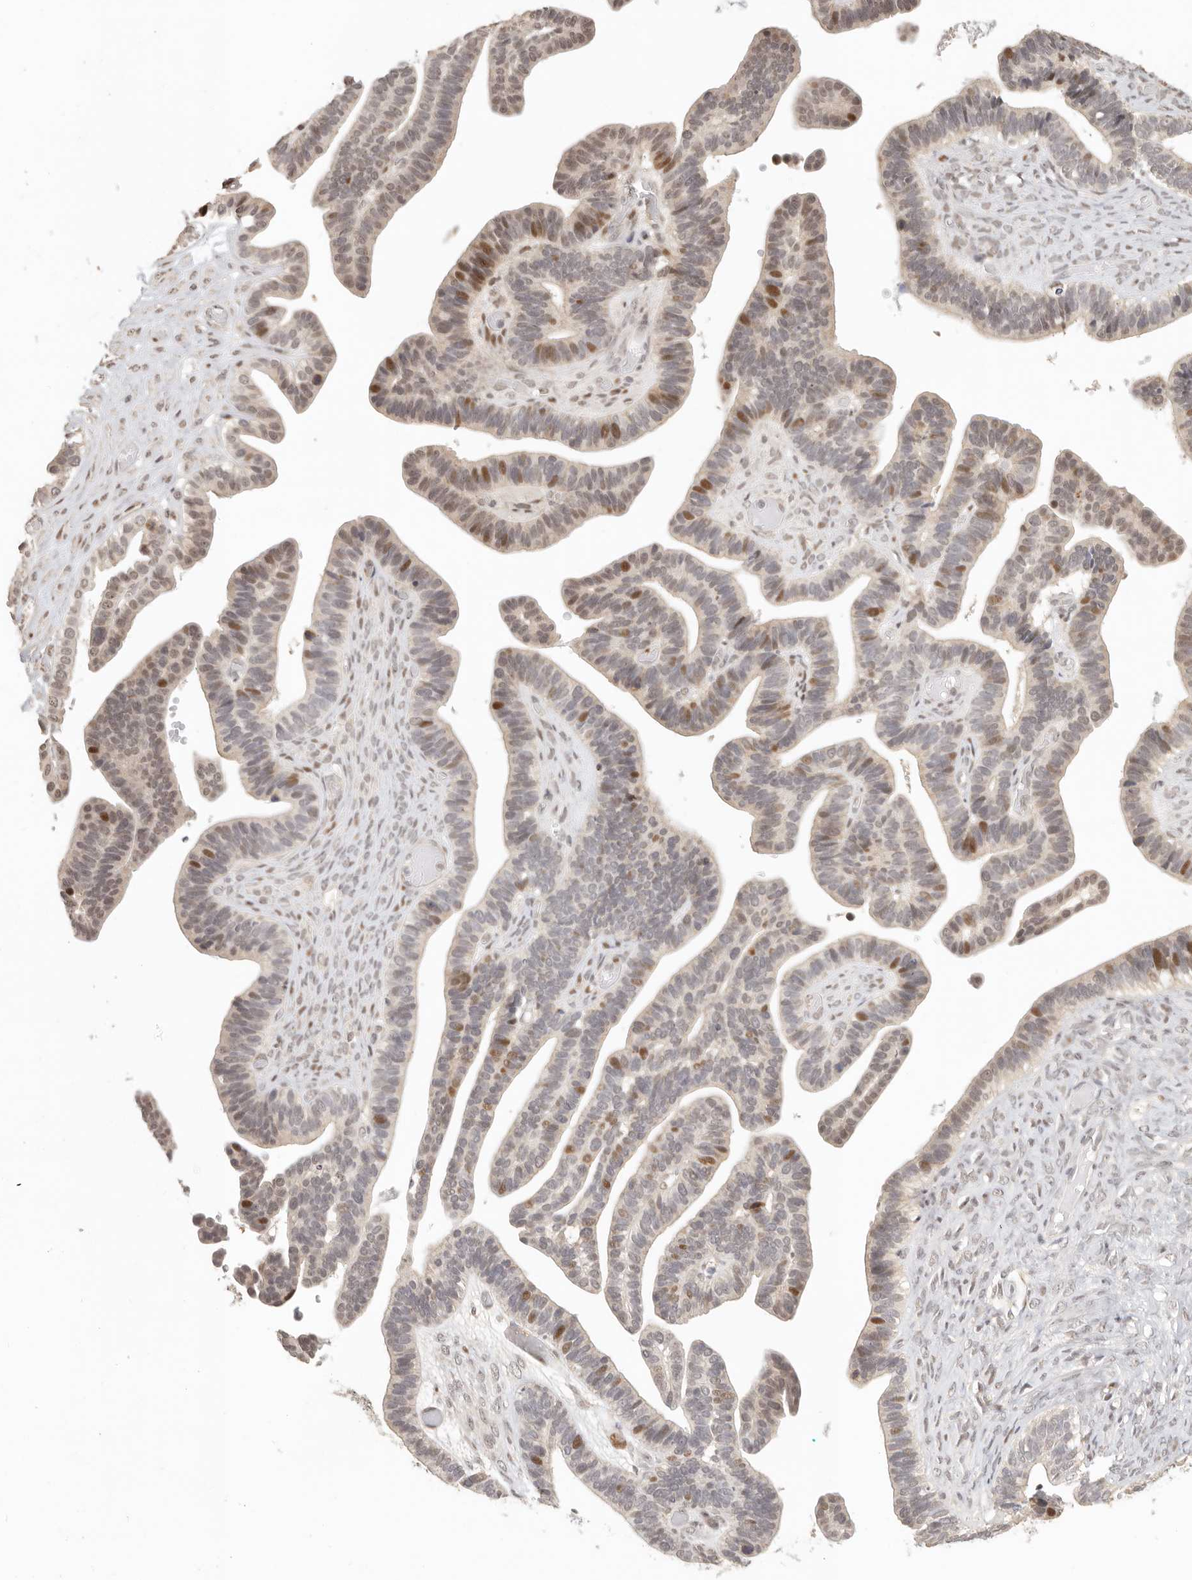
{"staining": {"intensity": "moderate", "quantity": "25%-75%", "location": "nuclear"}, "tissue": "ovarian cancer", "cell_type": "Tumor cells", "image_type": "cancer", "snomed": [{"axis": "morphology", "description": "Cystadenocarcinoma, serous, NOS"}, {"axis": "topography", "description": "Ovary"}], "caption": "Protein expression by immunohistochemistry (IHC) exhibits moderate nuclear staining in approximately 25%-75% of tumor cells in ovarian serous cystadenocarcinoma.", "gene": "GPBP1L1", "patient": {"sex": "female", "age": 56}}